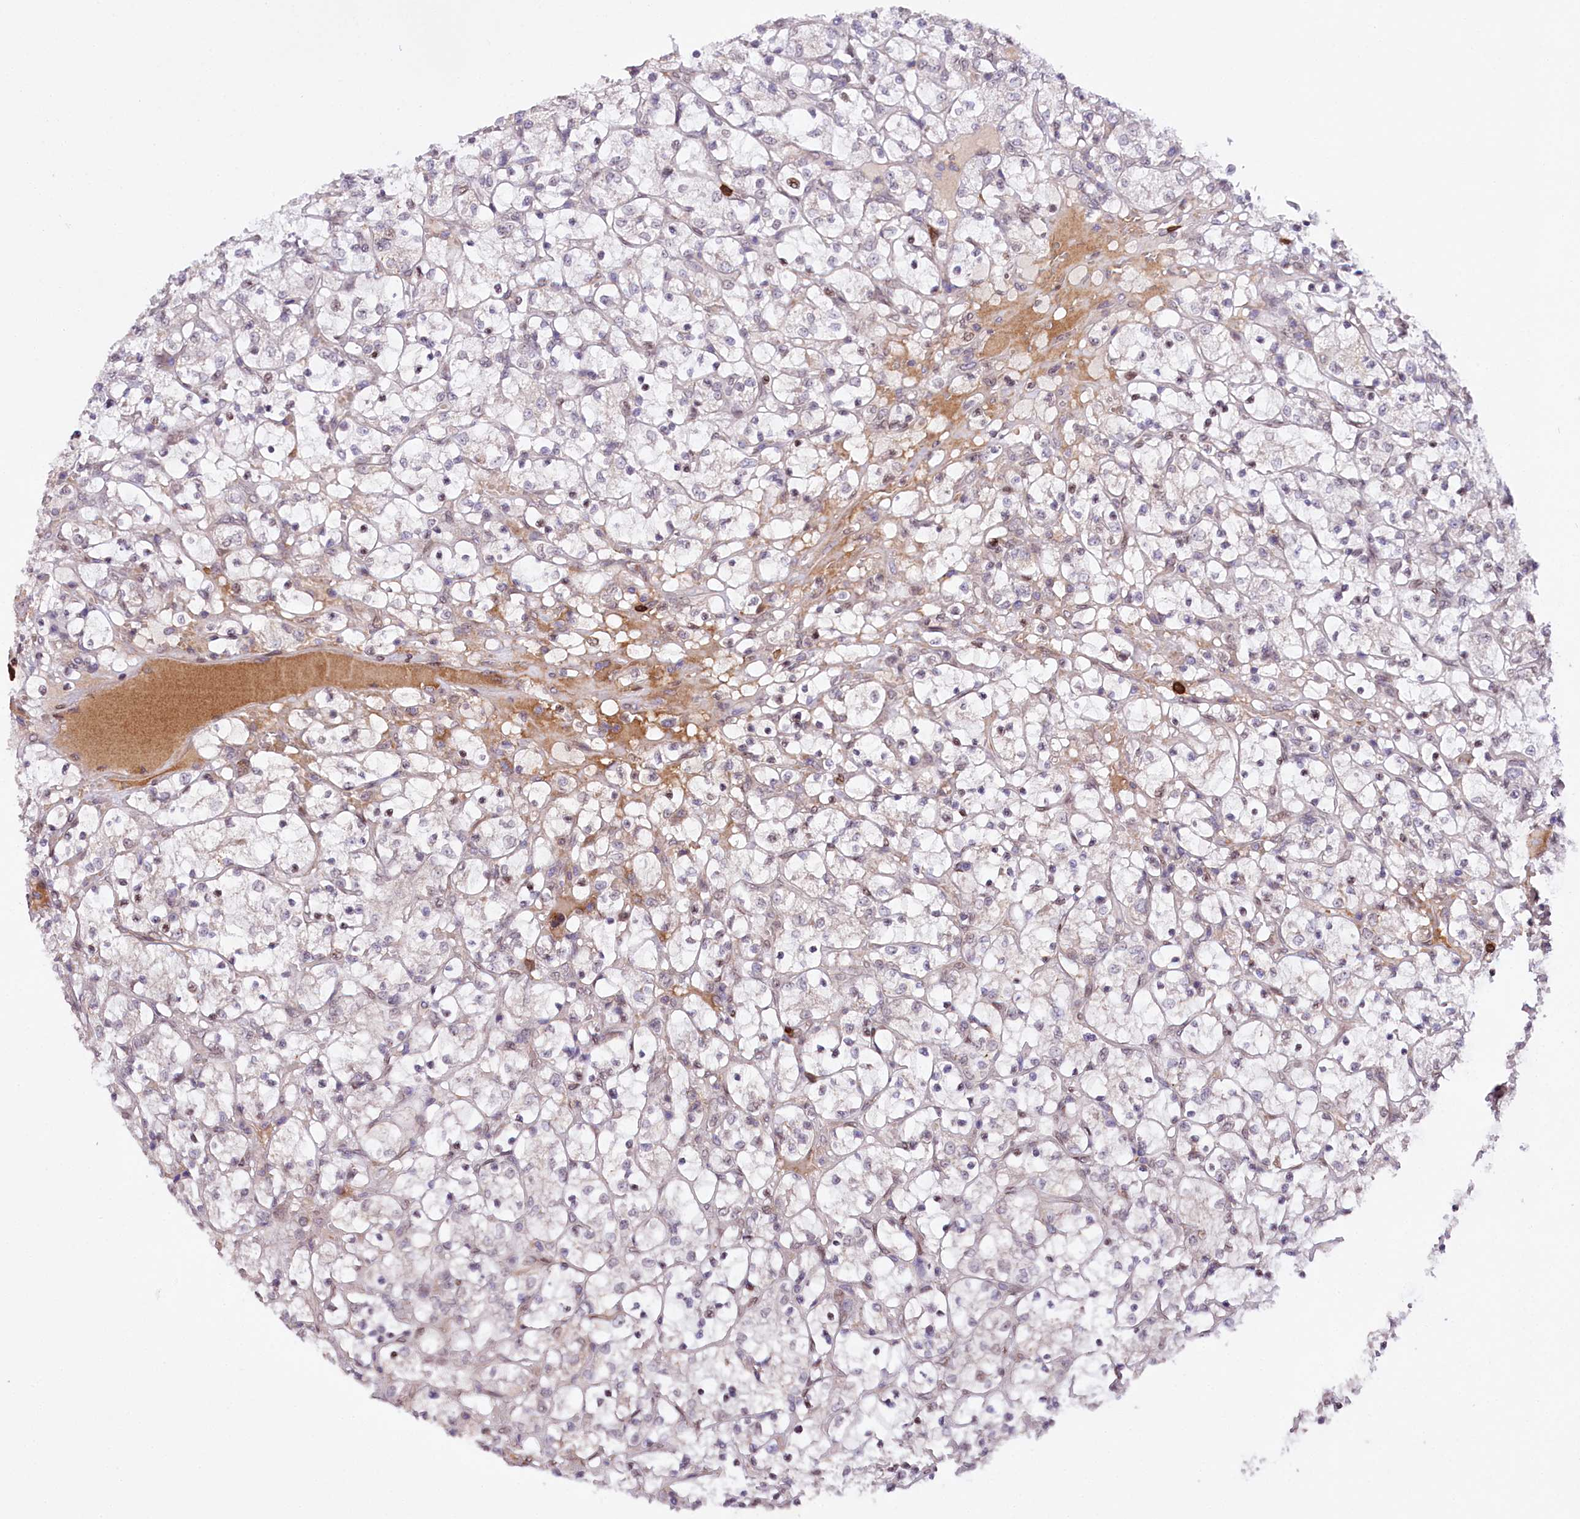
{"staining": {"intensity": "moderate", "quantity": "<25%", "location": "nuclear"}, "tissue": "renal cancer", "cell_type": "Tumor cells", "image_type": "cancer", "snomed": [{"axis": "morphology", "description": "Adenocarcinoma, NOS"}, {"axis": "topography", "description": "Kidney"}], "caption": "The image shows immunohistochemical staining of adenocarcinoma (renal). There is moderate nuclear staining is identified in about <25% of tumor cells.", "gene": "ZNF226", "patient": {"sex": "female", "age": 69}}